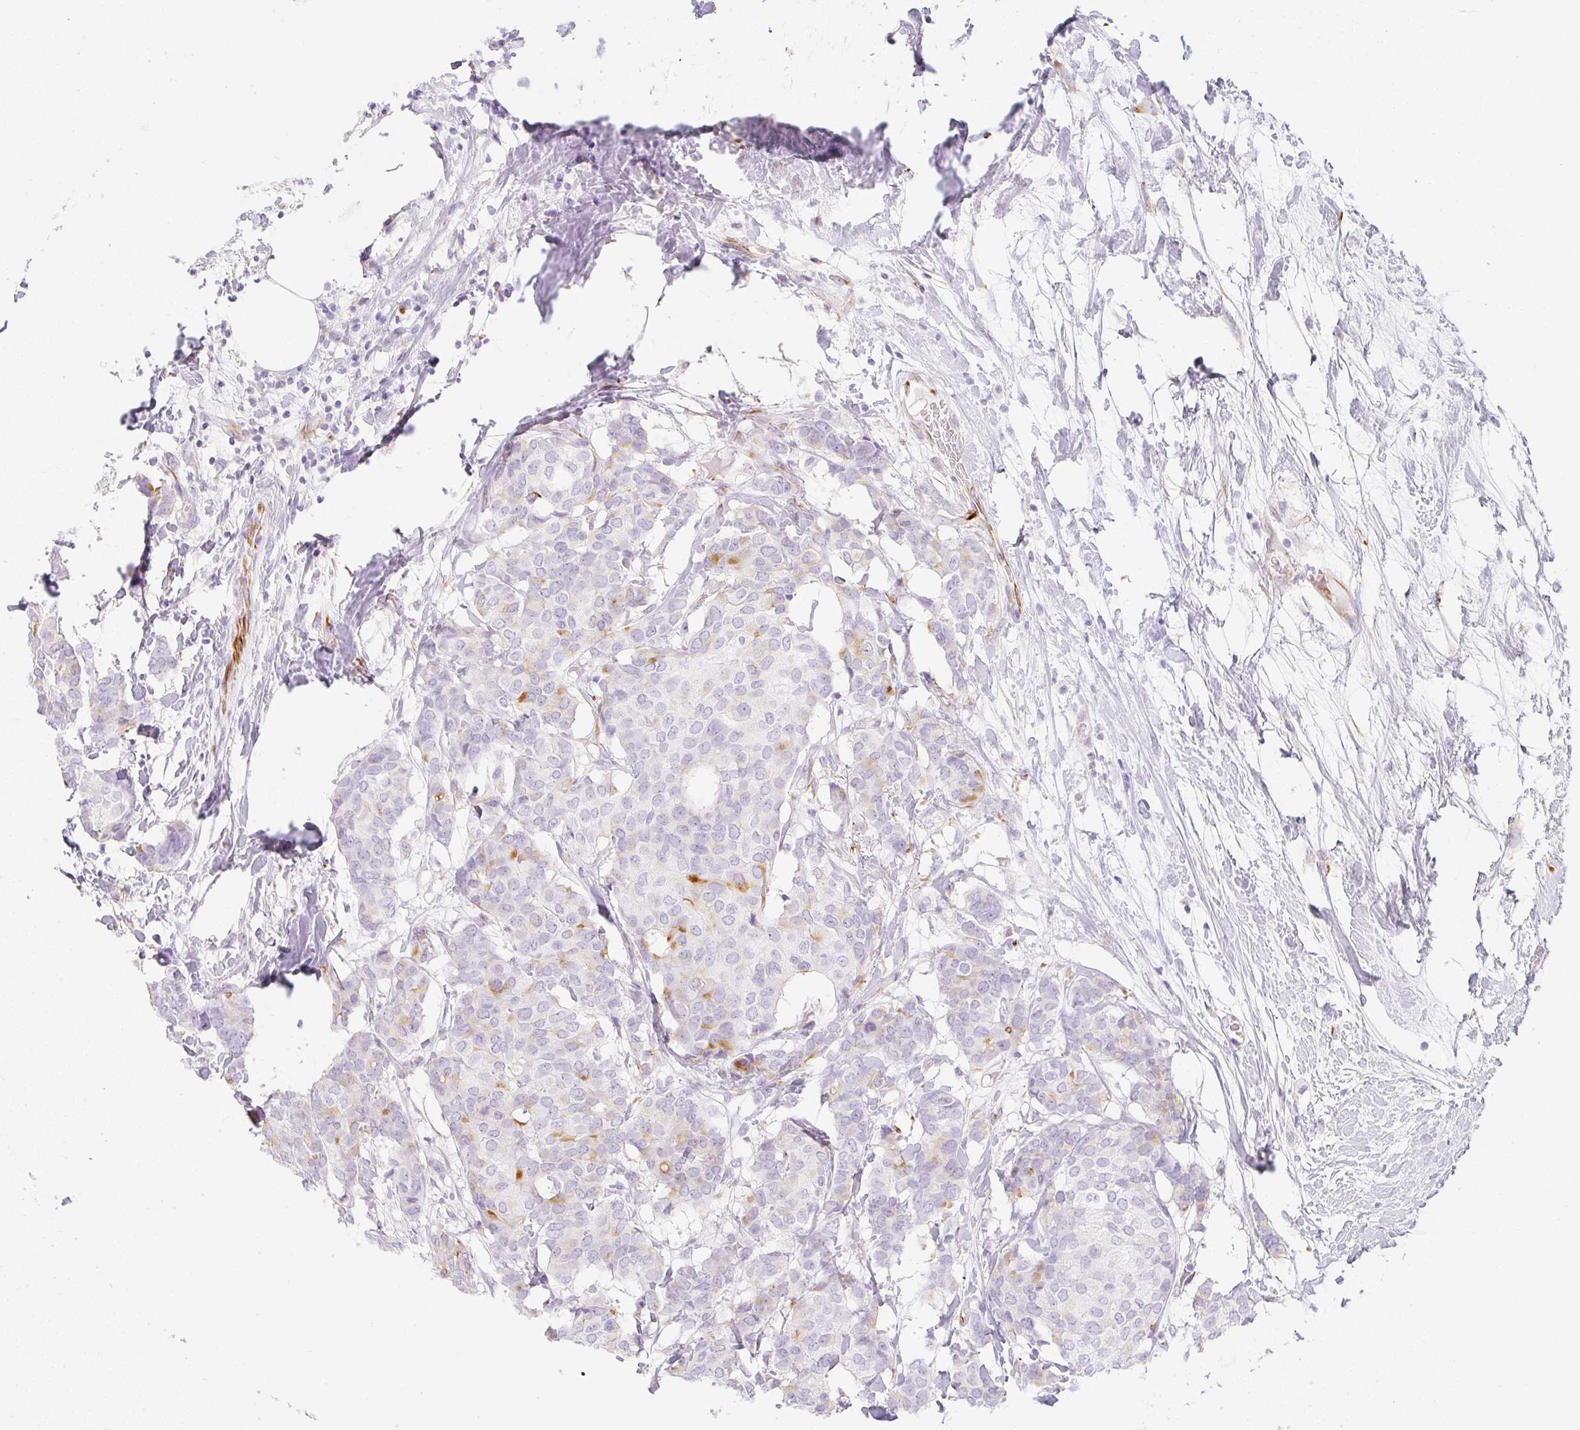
{"staining": {"intensity": "moderate", "quantity": "<25%", "location": "cytoplasmic/membranous"}, "tissue": "breast cancer", "cell_type": "Tumor cells", "image_type": "cancer", "snomed": [{"axis": "morphology", "description": "Duct carcinoma"}, {"axis": "topography", "description": "Breast"}], "caption": "An image of human breast cancer stained for a protein demonstrates moderate cytoplasmic/membranous brown staining in tumor cells.", "gene": "ZNF689", "patient": {"sex": "female", "age": 75}}